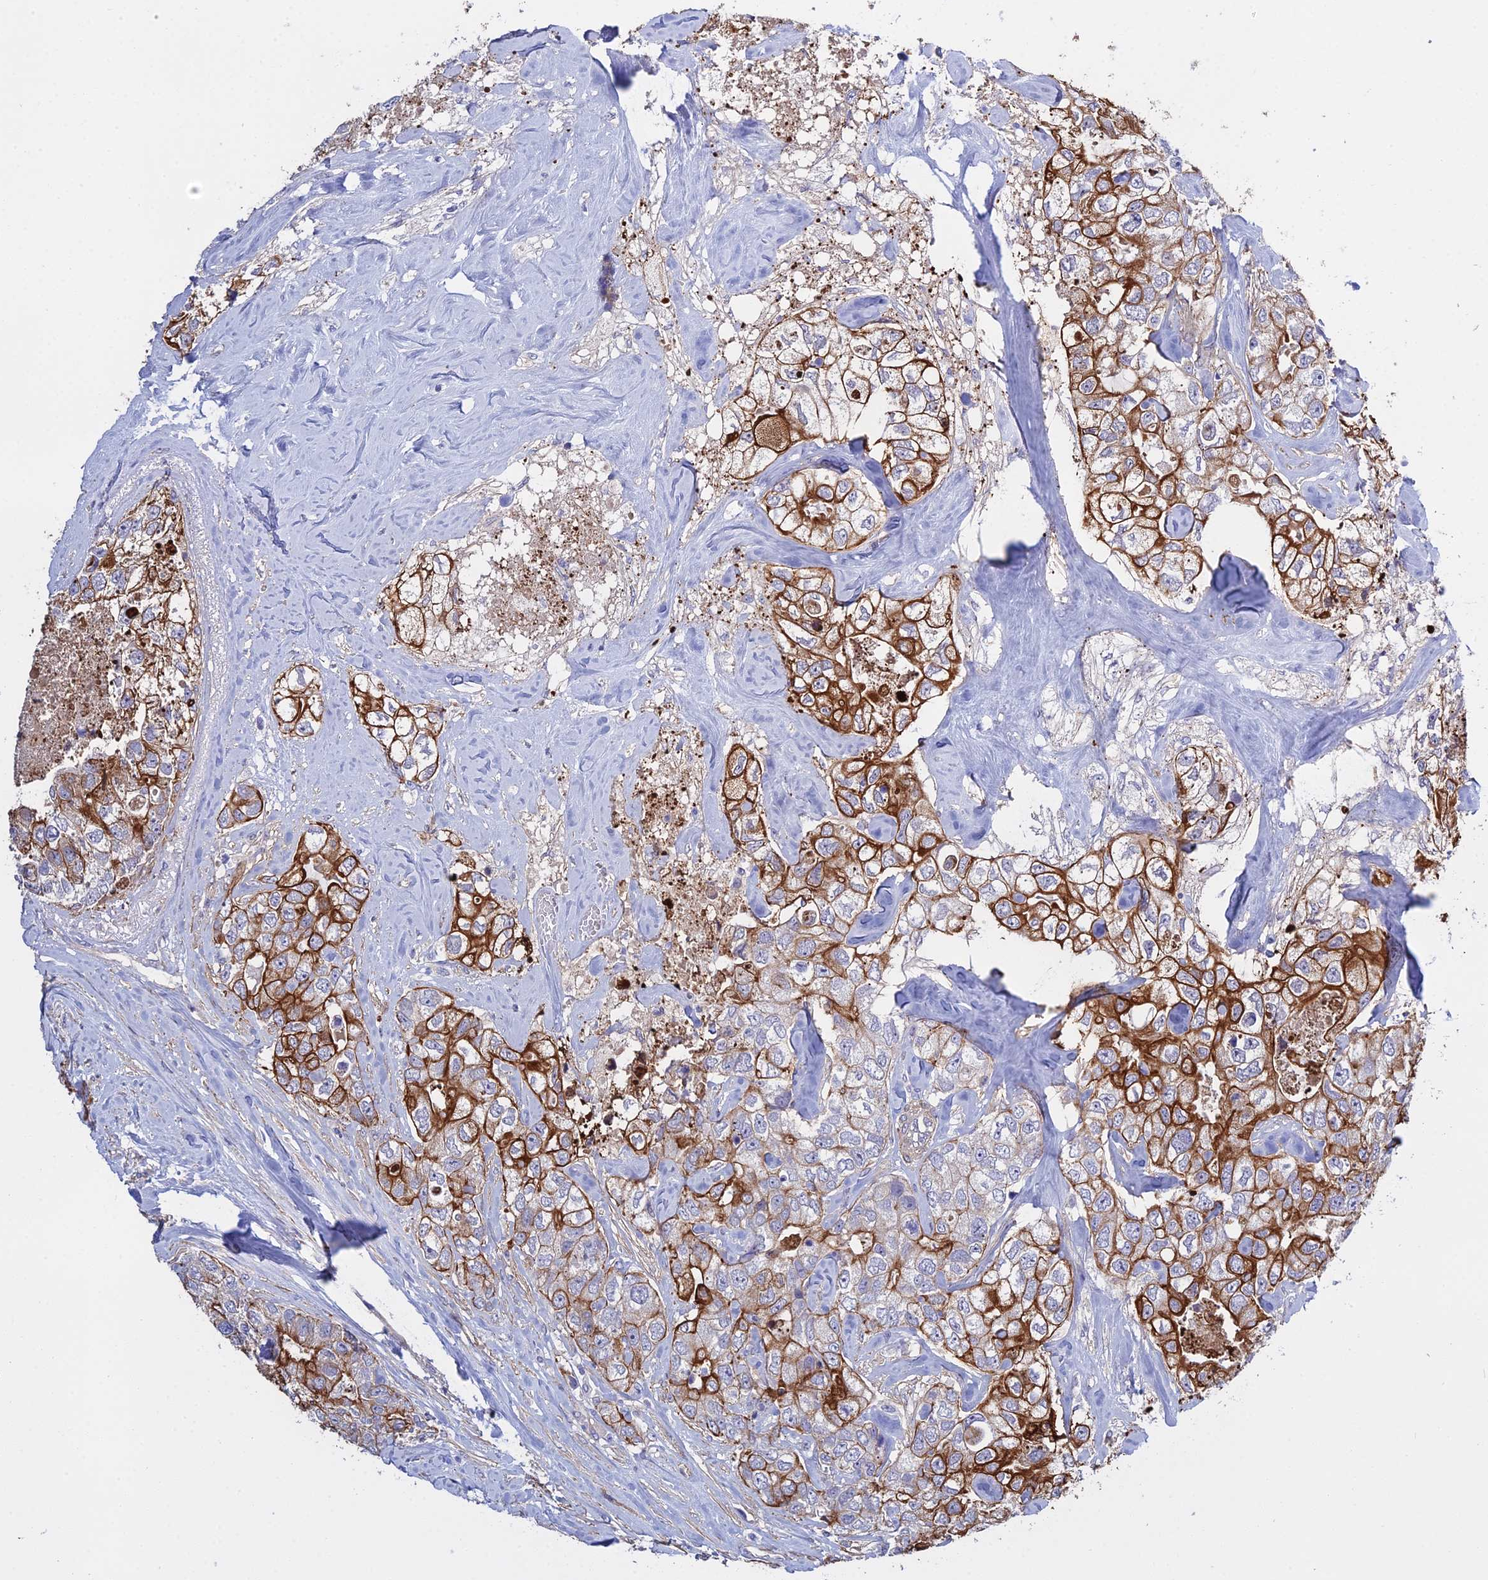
{"staining": {"intensity": "strong", "quantity": "25%-75%", "location": "cytoplasmic/membranous"}, "tissue": "breast cancer", "cell_type": "Tumor cells", "image_type": "cancer", "snomed": [{"axis": "morphology", "description": "Duct carcinoma"}, {"axis": "topography", "description": "Breast"}], "caption": "Breast cancer tissue demonstrates strong cytoplasmic/membranous expression in approximately 25%-75% of tumor cells", "gene": "LZTS2", "patient": {"sex": "female", "age": 62}}